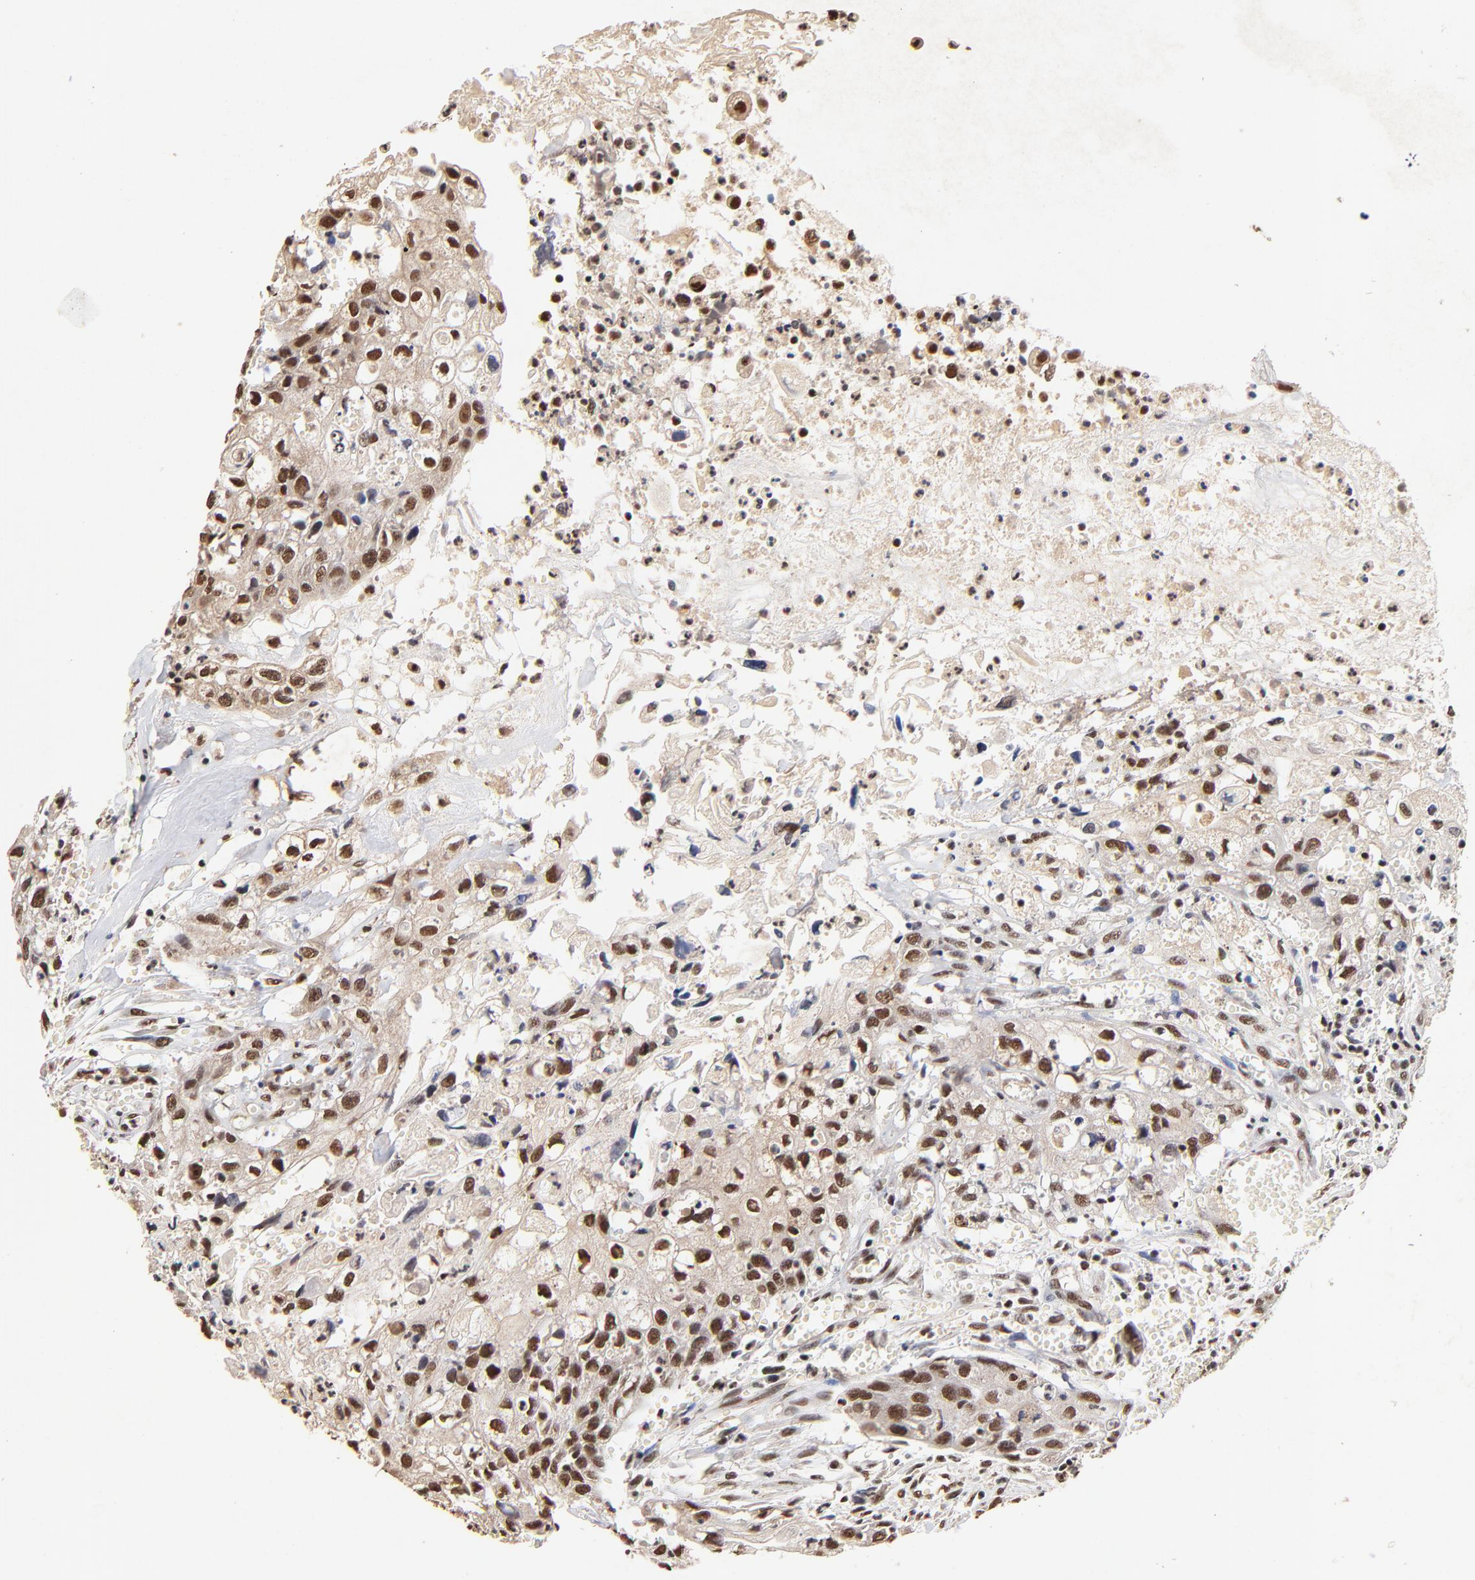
{"staining": {"intensity": "strong", "quantity": ">75%", "location": "cytoplasmic/membranous,nuclear"}, "tissue": "urothelial cancer", "cell_type": "Tumor cells", "image_type": "cancer", "snomed": [{"axis": "morphology", "description": "Urothelial carcinoma, High grade"}, {"axis": "topography", "description": "Urinary bladder"}], "caption": "Brown immunohistochemical staining in urothelial cancer exhibits strong cytoplasmic/membranous and nuclear expression in approximately >75% of tumor cells. (DAB (3,3'-diaminobenzidine) IHC, brown staining for protein, blue staining for nuclei).", "gene": "MED12", "patient": {"sex": "male", "age": 54}}